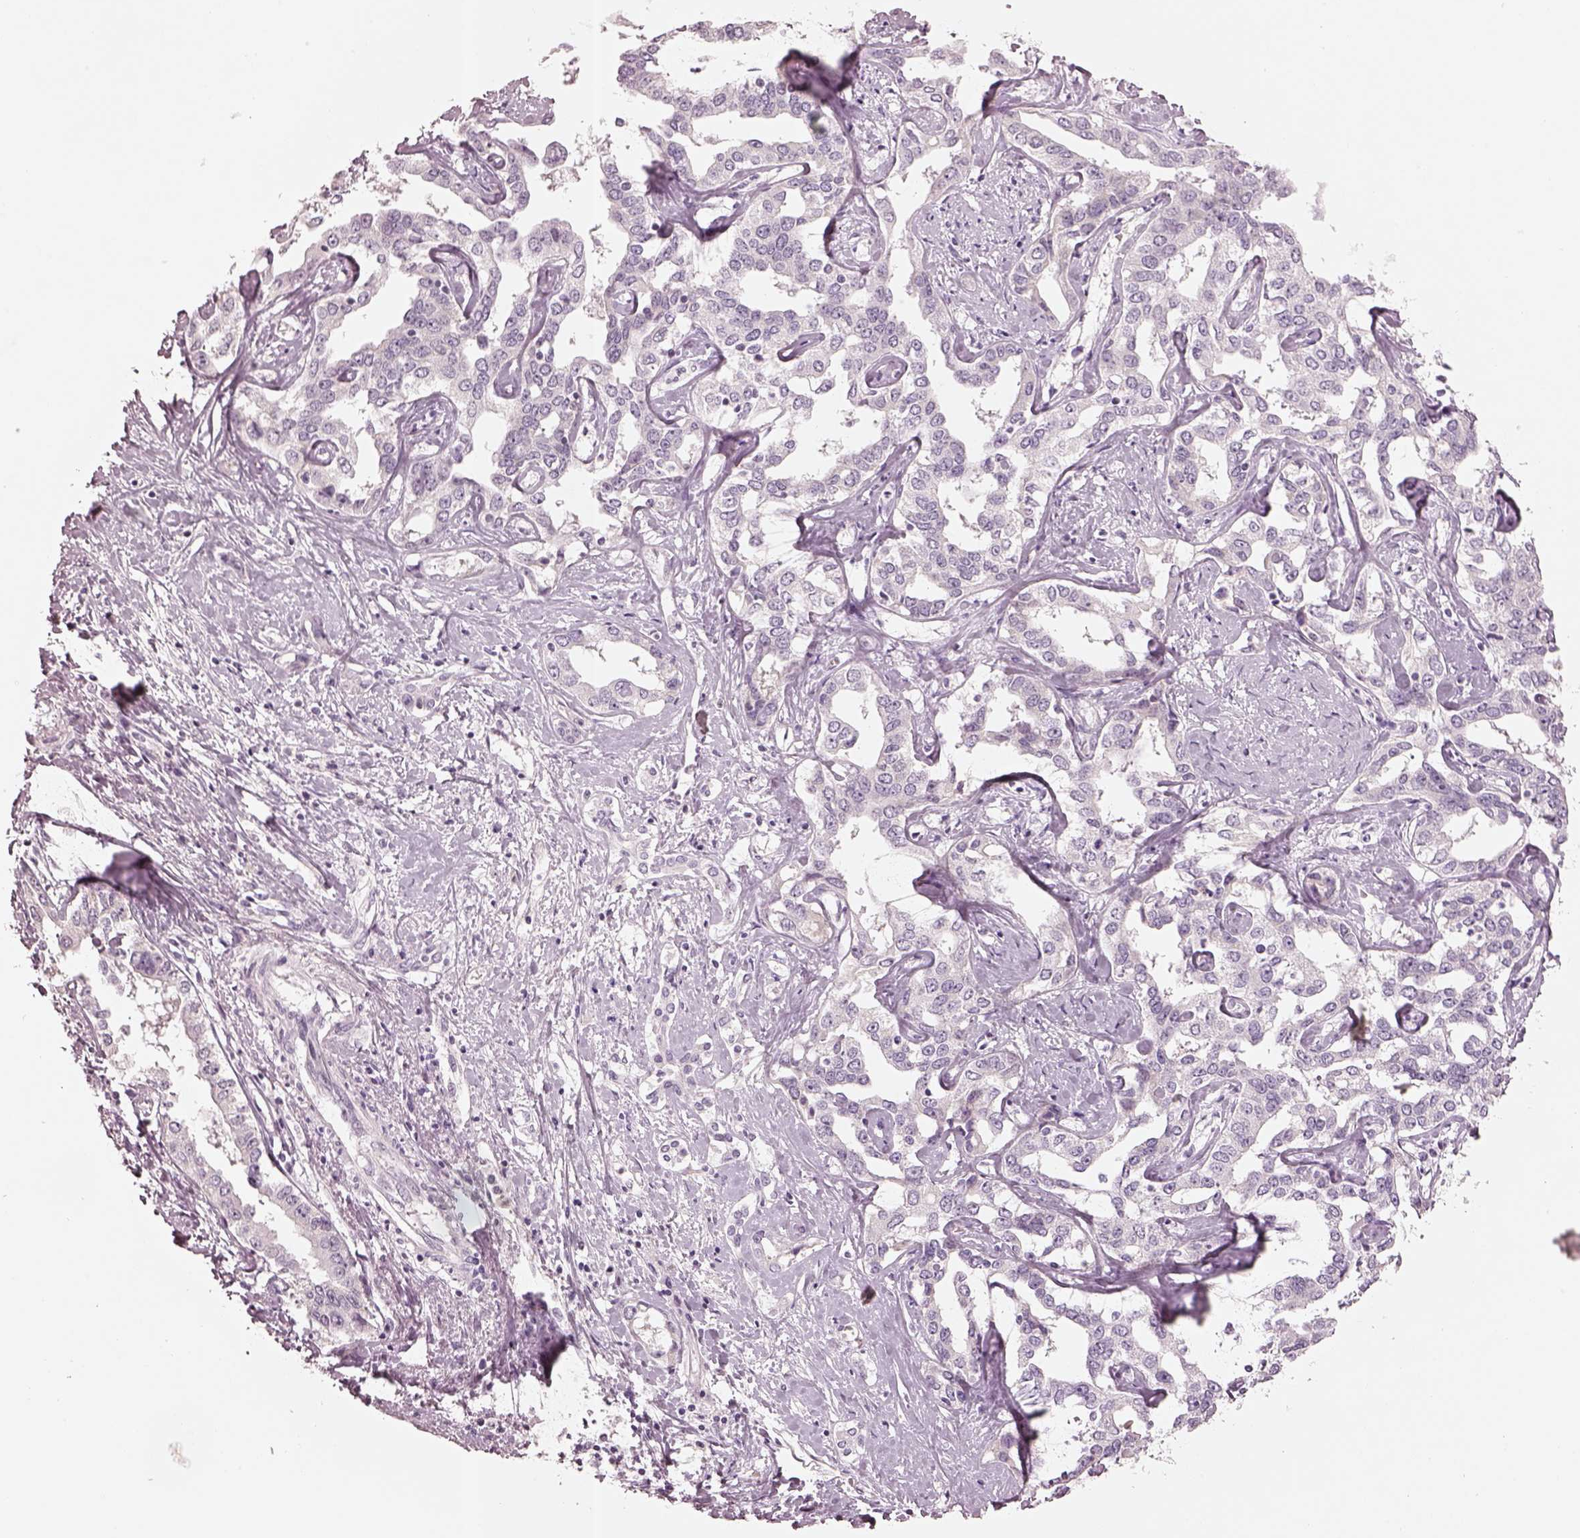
{"staining": {"intensity": "negative", "quantity": "none", "location": "none"}, "tissue": "liver cancer", "cell_type": "Tumor cells", "image_type": "cancer", "snomed": [{"axis": "morphology", "description": "Cholangiocarcinoma"}, {"axis": "topography", "description": "Liver"}], "caption": "Histopathology image shows no protein staining in tumor cells of liver cholangiocarcinoma tissue. (DAB (3,3'-diaminobenzidine) immunohistochemistry (IHC) with hematoxylin counter stain).", "gene": "SPATA6L", "patient": {"sex": "male", "age": 59}}